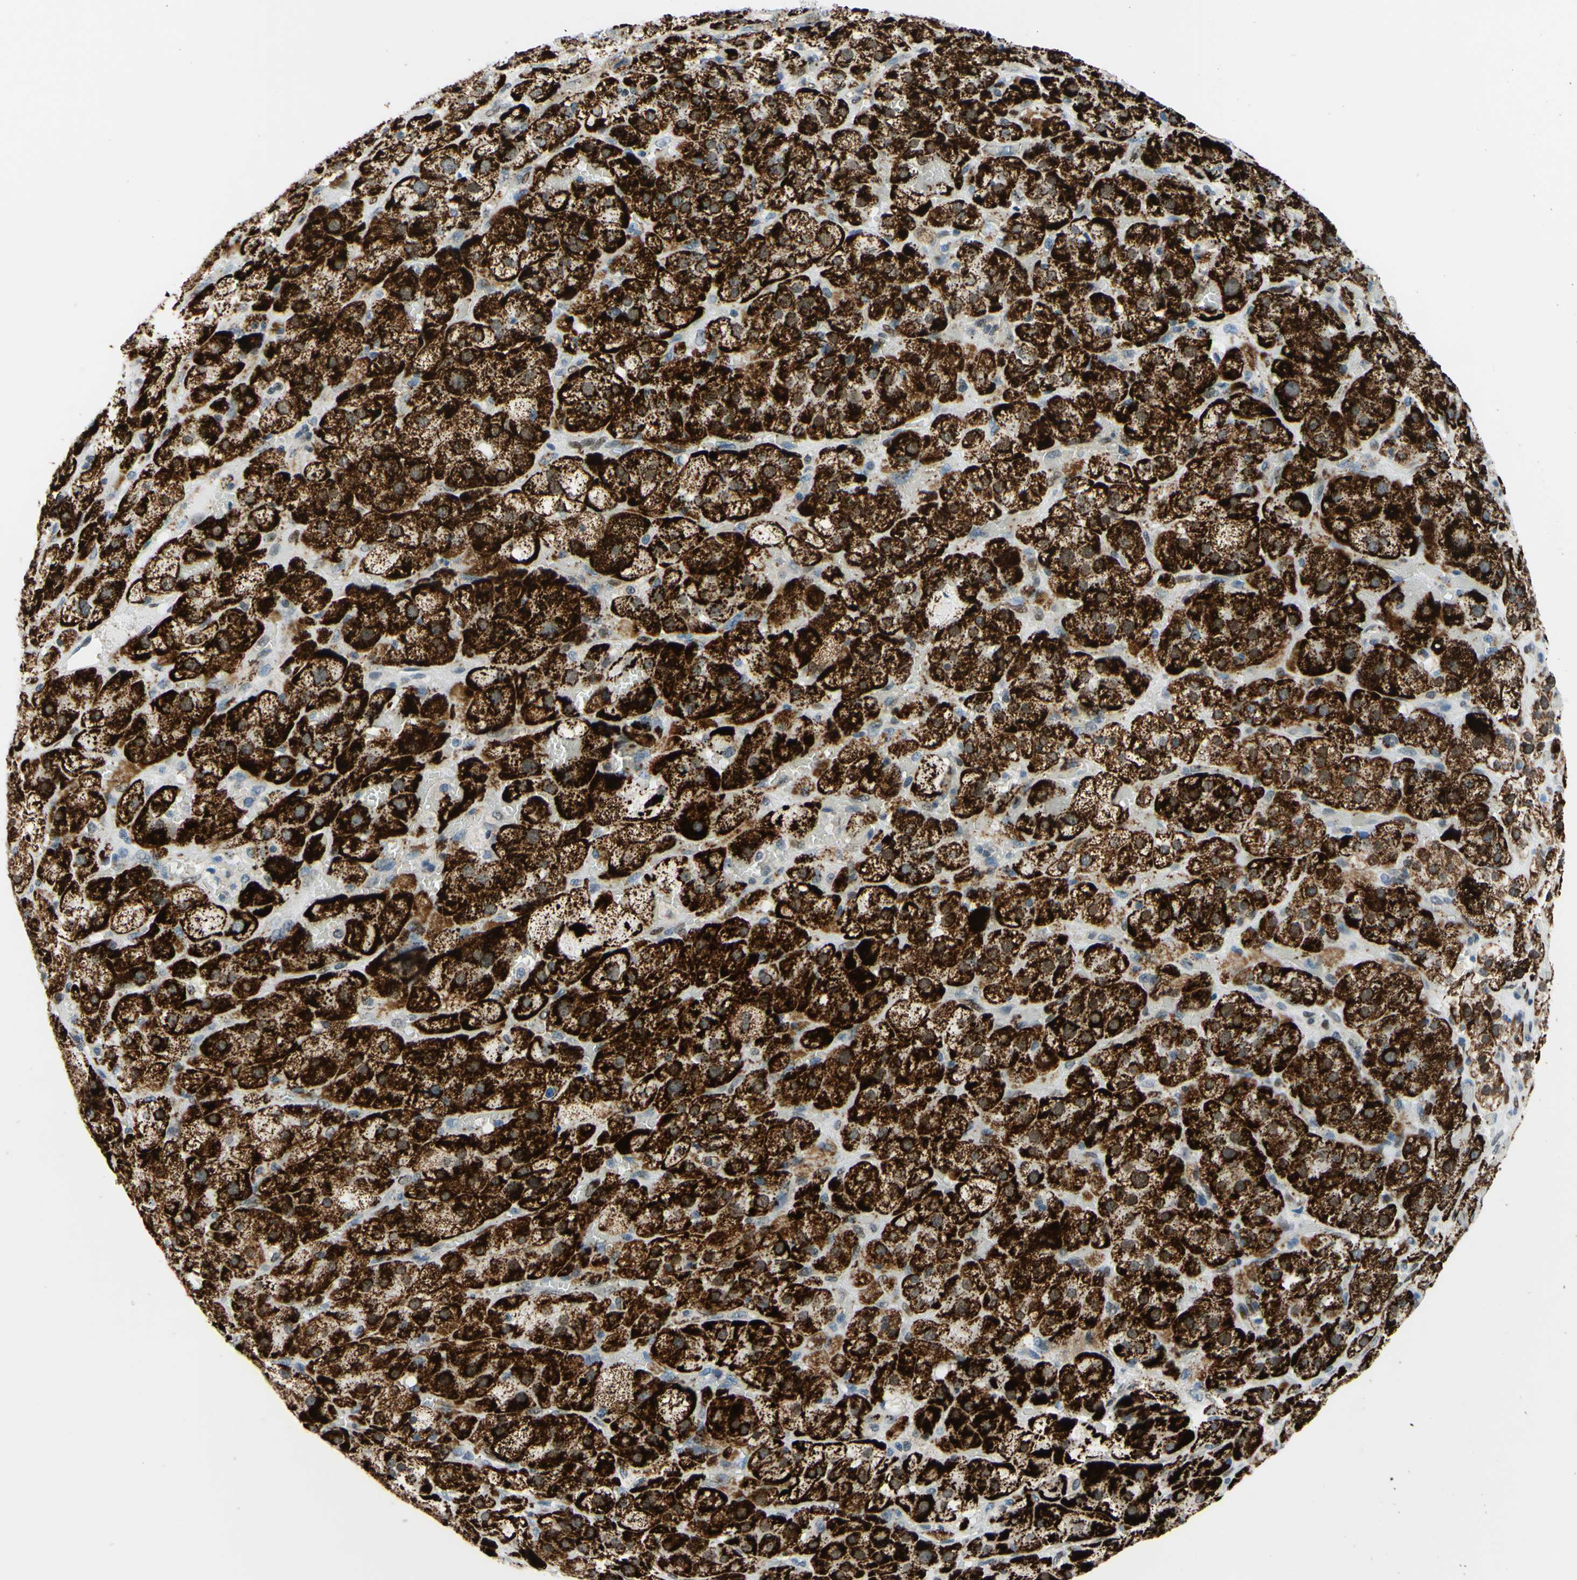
{"staining": {"intensity": "strong", "quantity": ">75%", "location": "cytoplasmic/membranous"}, "tissue": "adrenal gland", "cell_type": "Glandular cells", "image_type": "normal", "snomed": [{"axis": "morphology", "description": "Normal tissue, NOS"}, {"axis": "topography", "description": "Adrenal gland"}], "caption": "Protein analysis of unremarkable adrenal gland reveals strong cytoplasmic/membranous expression in approximately >75% of glandular cells.", "gene": "CBX7", "patient": {"sex": "female", "age": 47}}